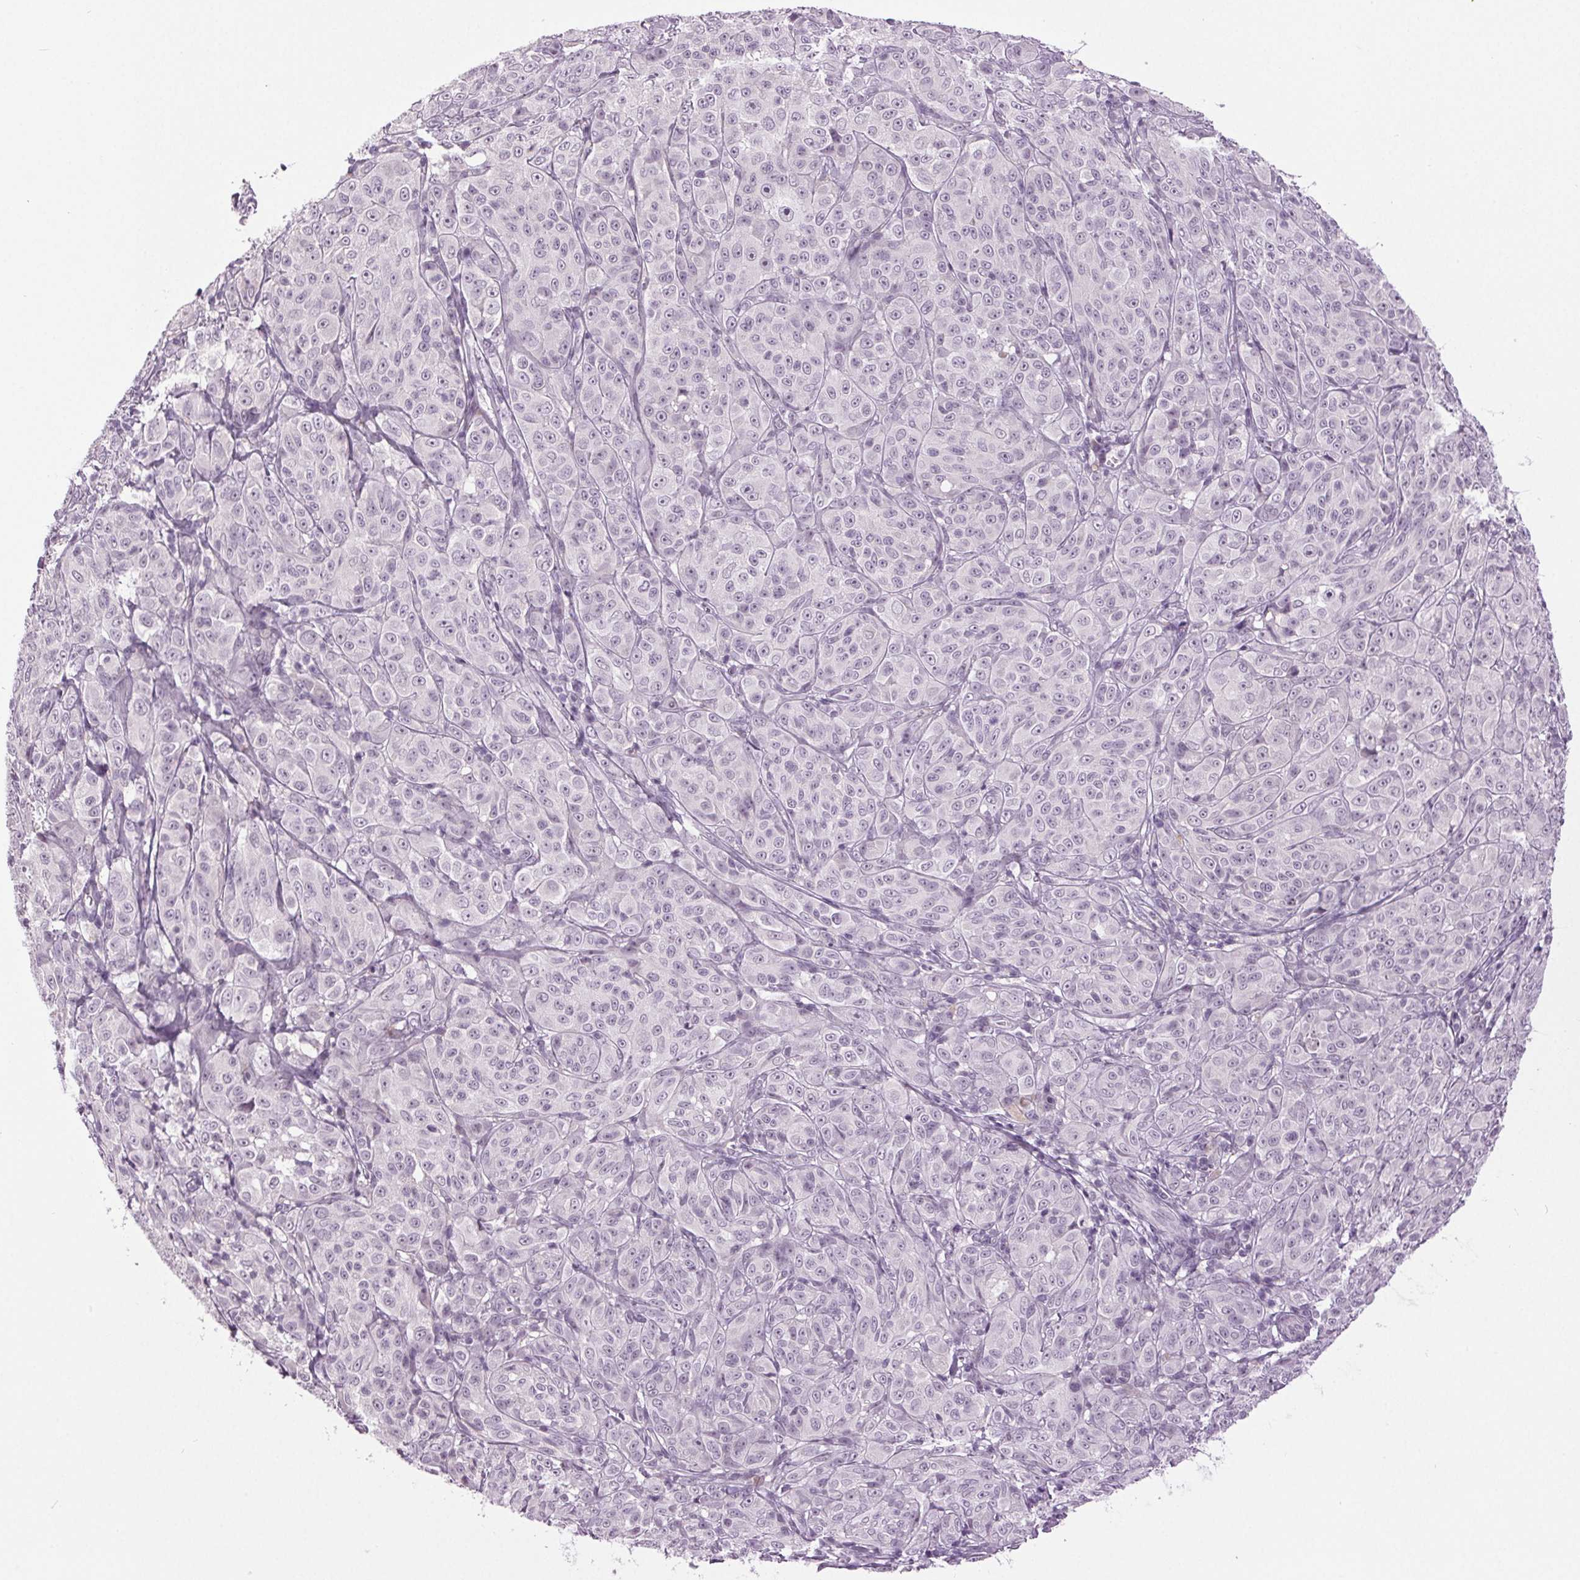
{"staining": {"intensity": "negative", "quantity": "none", "location": "none"}, "tissue": "melanoma", "cell_type": "Tumor cells", "image_type": "cancer", "snomed": [{"axis": "morphology", "description": "Malignant melanoma, NOS"}, {"axis": "topography", "description": "Skin"}], "caption": "Human melanoma stained for a protein using IHC shows no expression in tumor cells.", "gene": "DNAH12", "patient": {"sex": "male", "age": 89}}